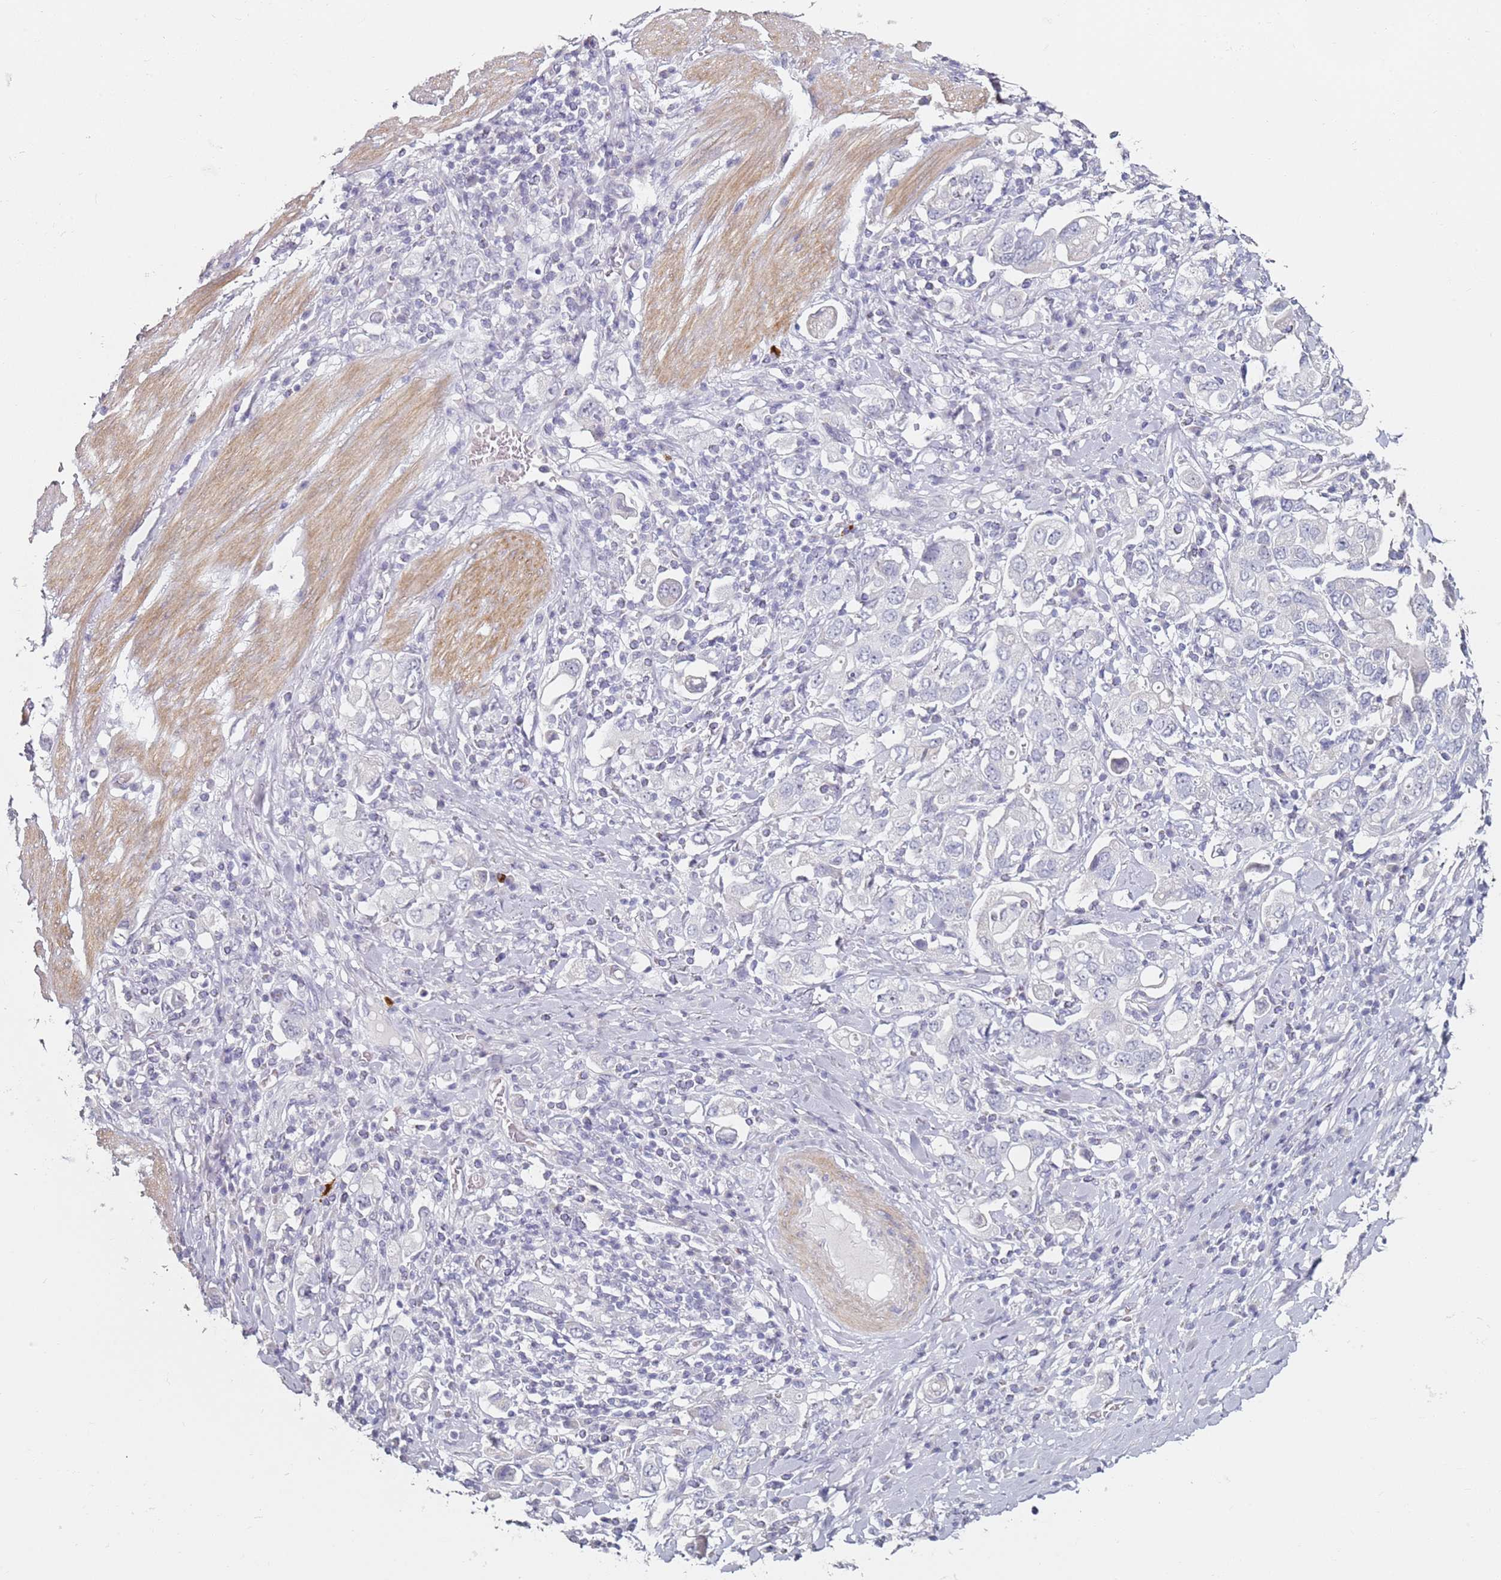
{"staining": {"intensity": "negative", "quantity": "none", "location": "none"}, "tissue": "stomach cancer", "cell_type": "Tumor cells", "image_type": "cancer", "snomed": [{"axis": "morphology", "description": "Adenocarcinoma, NOS"}, {"axis": "topography", "description": "Stomach, upper"}], "caption": "Adenocarcinoma (stomach) was stained to show a protein in brown. There is no significant staining in tumor cells.", "gene": "DNAH11", "patient": {"sex": "male", "age": 62}}